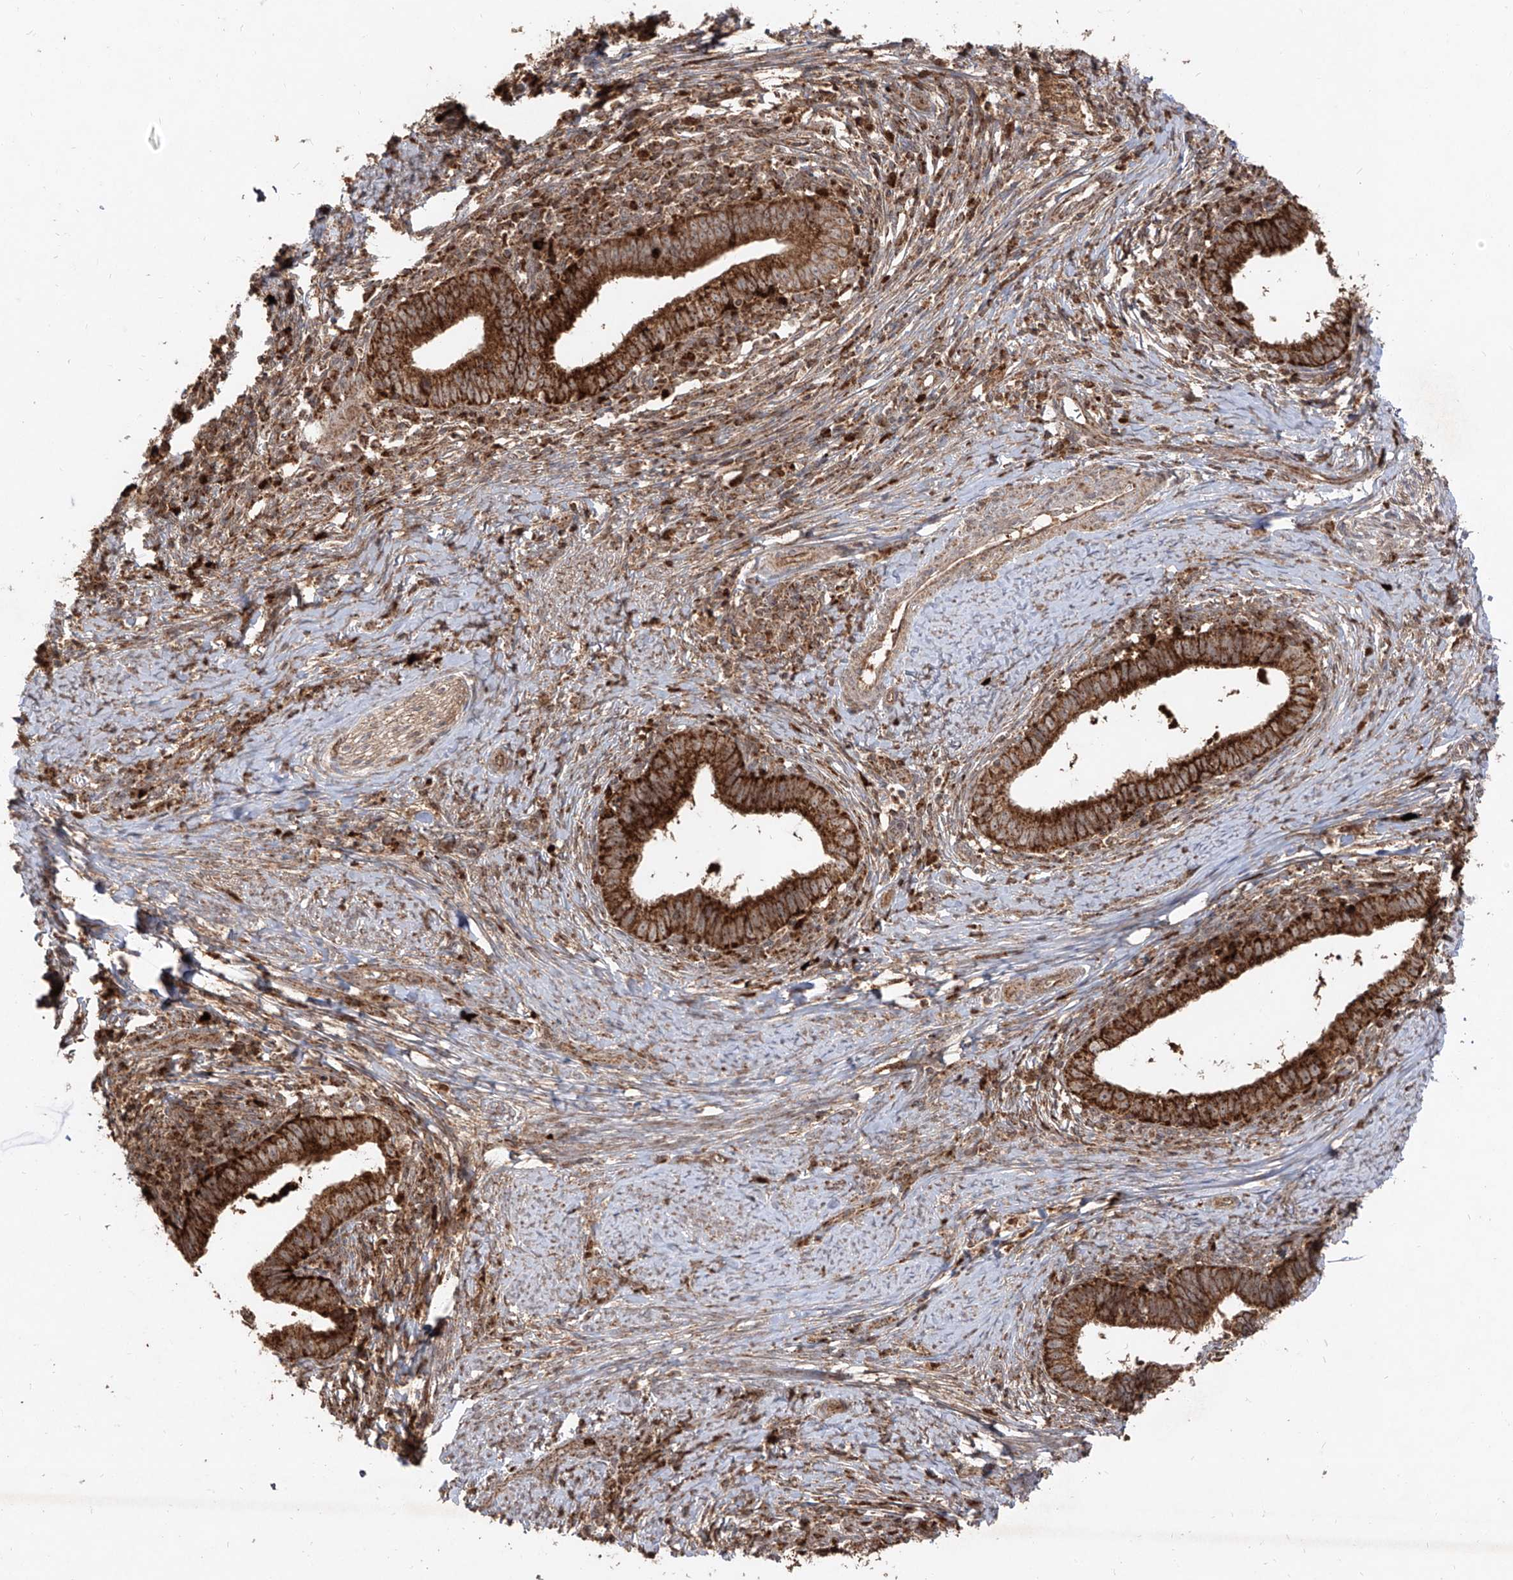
{"staining": {"intensity": "strong", "quantity": ">75%", "location": "cytoplasmic/membranous"}, "tissue": "cervical cancer", "cell_type": "Tumor cells", "image_type": "cancer", "snomed": [{"axis": "morphology", "description": "Adenocarcinoma, NOS"}, {"axis": "topography", "description": "Cervix"}], "caption": "A photomicrograph of human cervical cancer (adenocarcinoma) stained for a protein reveals strong cytoplasmic/membranous brown staining in tumor cells.", "gene": "AIM2", "patient": {"sex": "female", "age": 36}}